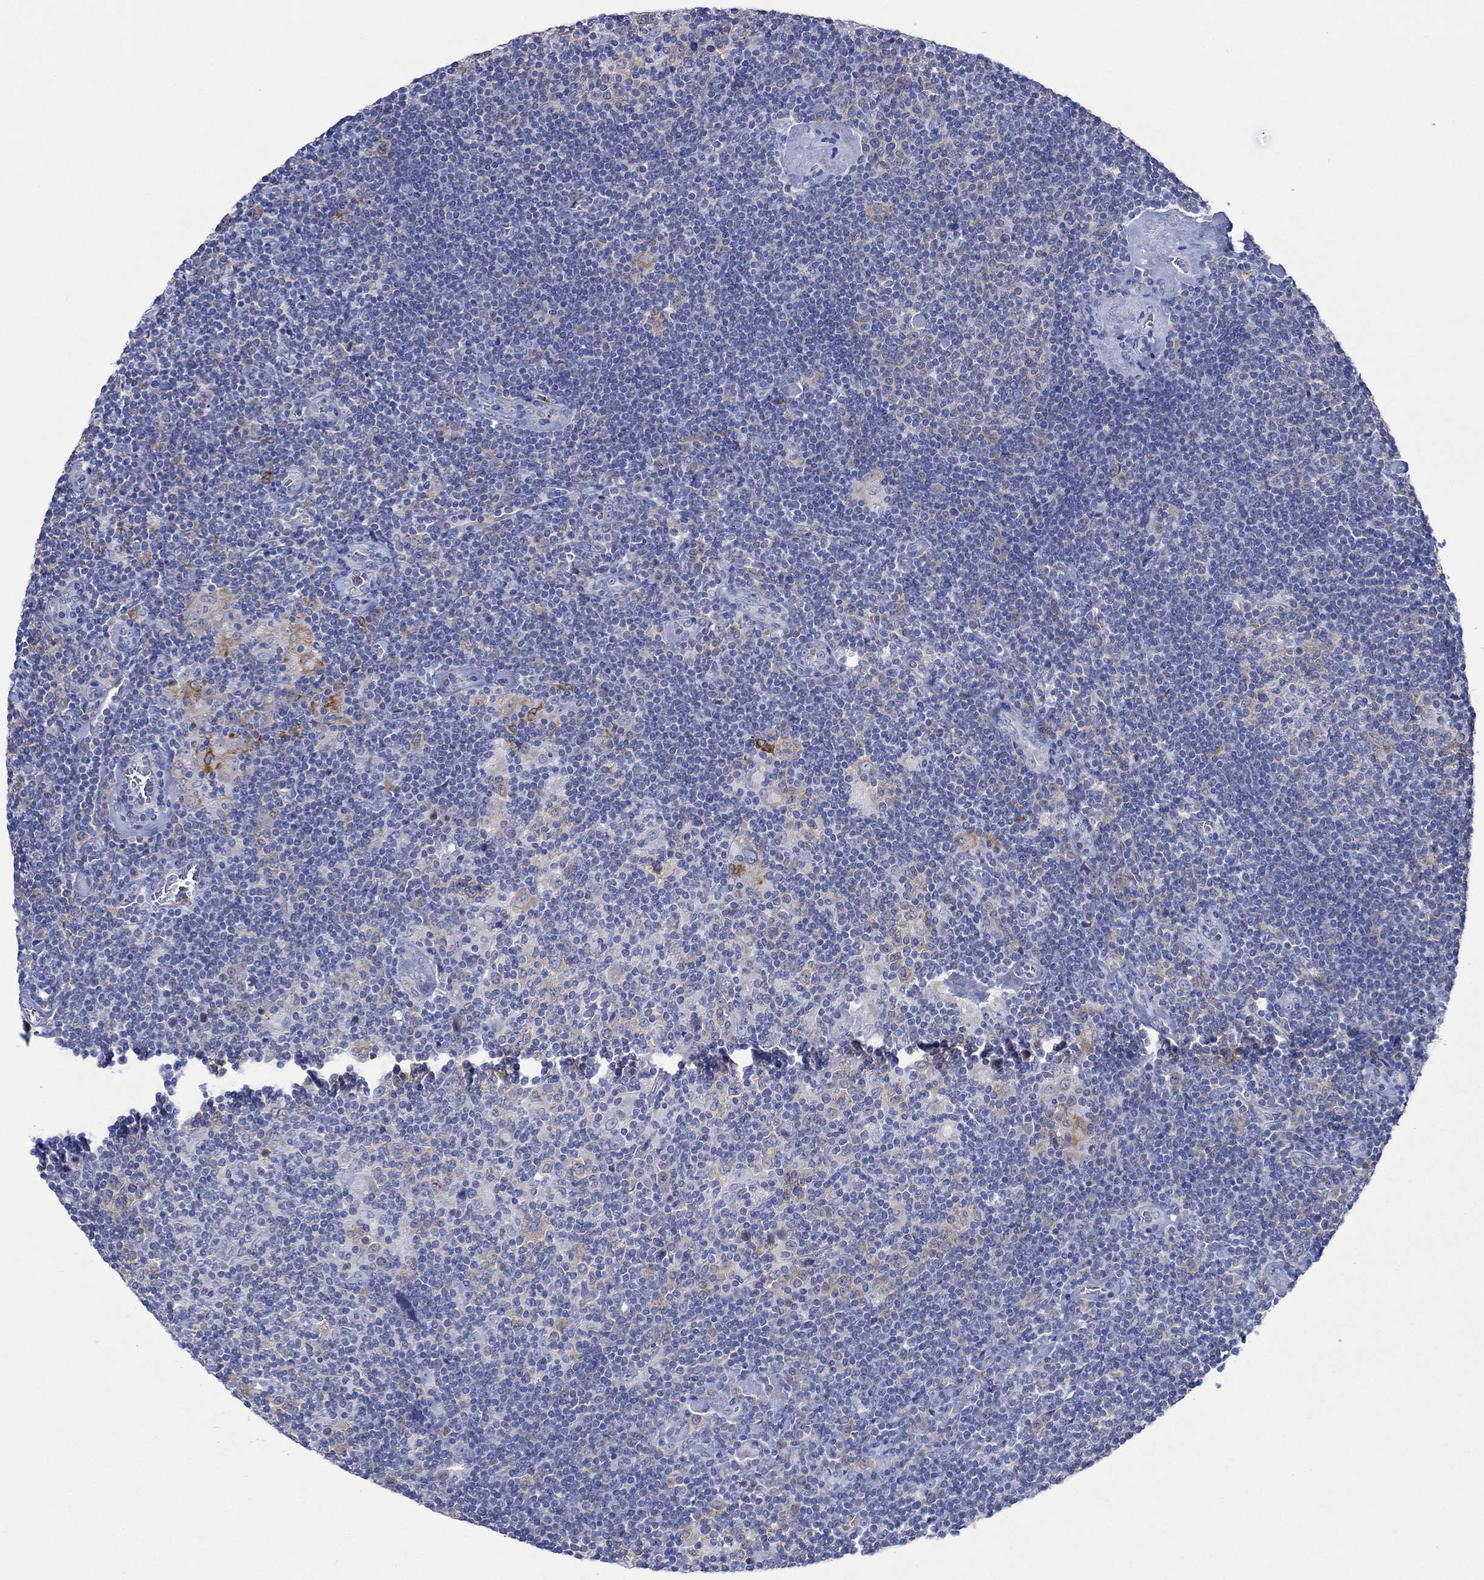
{"staining": {"intensity": "weak", "quantity": "25%-75%", "location": "cytoplasmic/membranous"}, "tissue": "lymphoma", "cell_type": "Tumor cells", "image_type": "cancer", "snomed": [{"axis": "morphology", "description": "Hodgkin's disease, NOS"}, {"axis": "topography", "description": "Lymph node"}], "caption": "Immunohistochemical staining of lymphoma exhibits weak cytoplasmic/membranous protein positivity in approximately 25%-75% of tumor cells. Nuclei are stained in blue.", "gene": "SLC27A3", "patient": {"sex": "male", "age": 40}}